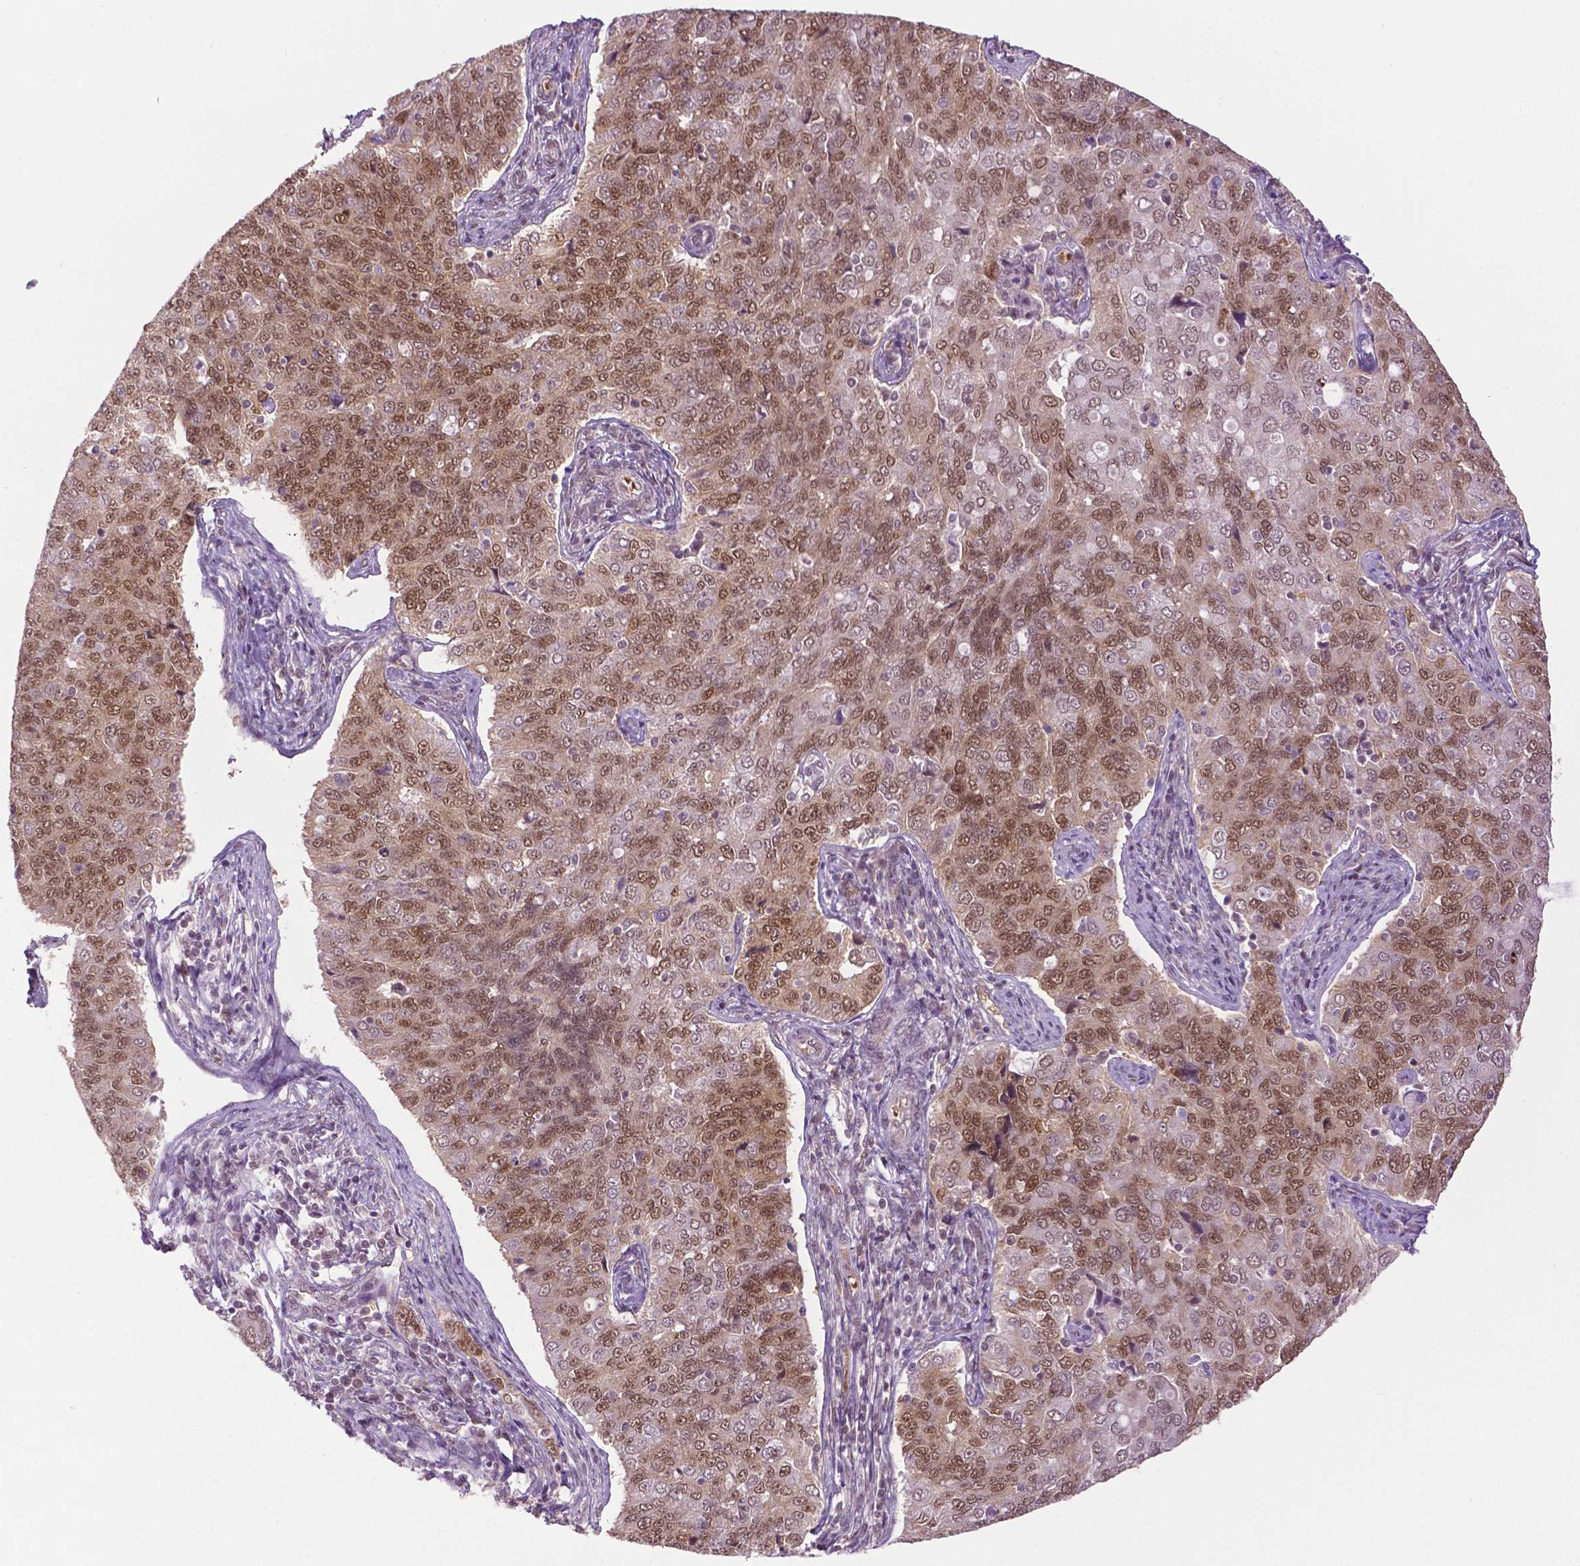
{"staining": {"intensity": "moderate", "quantity": ">75%", "location": "nuclear"}, "tissue": "endometrial cancer", "cell_type": "Tumor cells", "image_type": "cancer", "snomed": [{"axis": "morphology", "description": "Adenocarcinoma, NOS"}, {"axis": "topography", "description": "Endometrium"}], "caption": "Endometrial cancer (adenocarcinoma) stained for a protein (brown) shows moderate nuclear positive expression in approximately >75% of tumor cells.", "gene": "UBQLN4", "patient": {"sex": "female", "age": 43}}